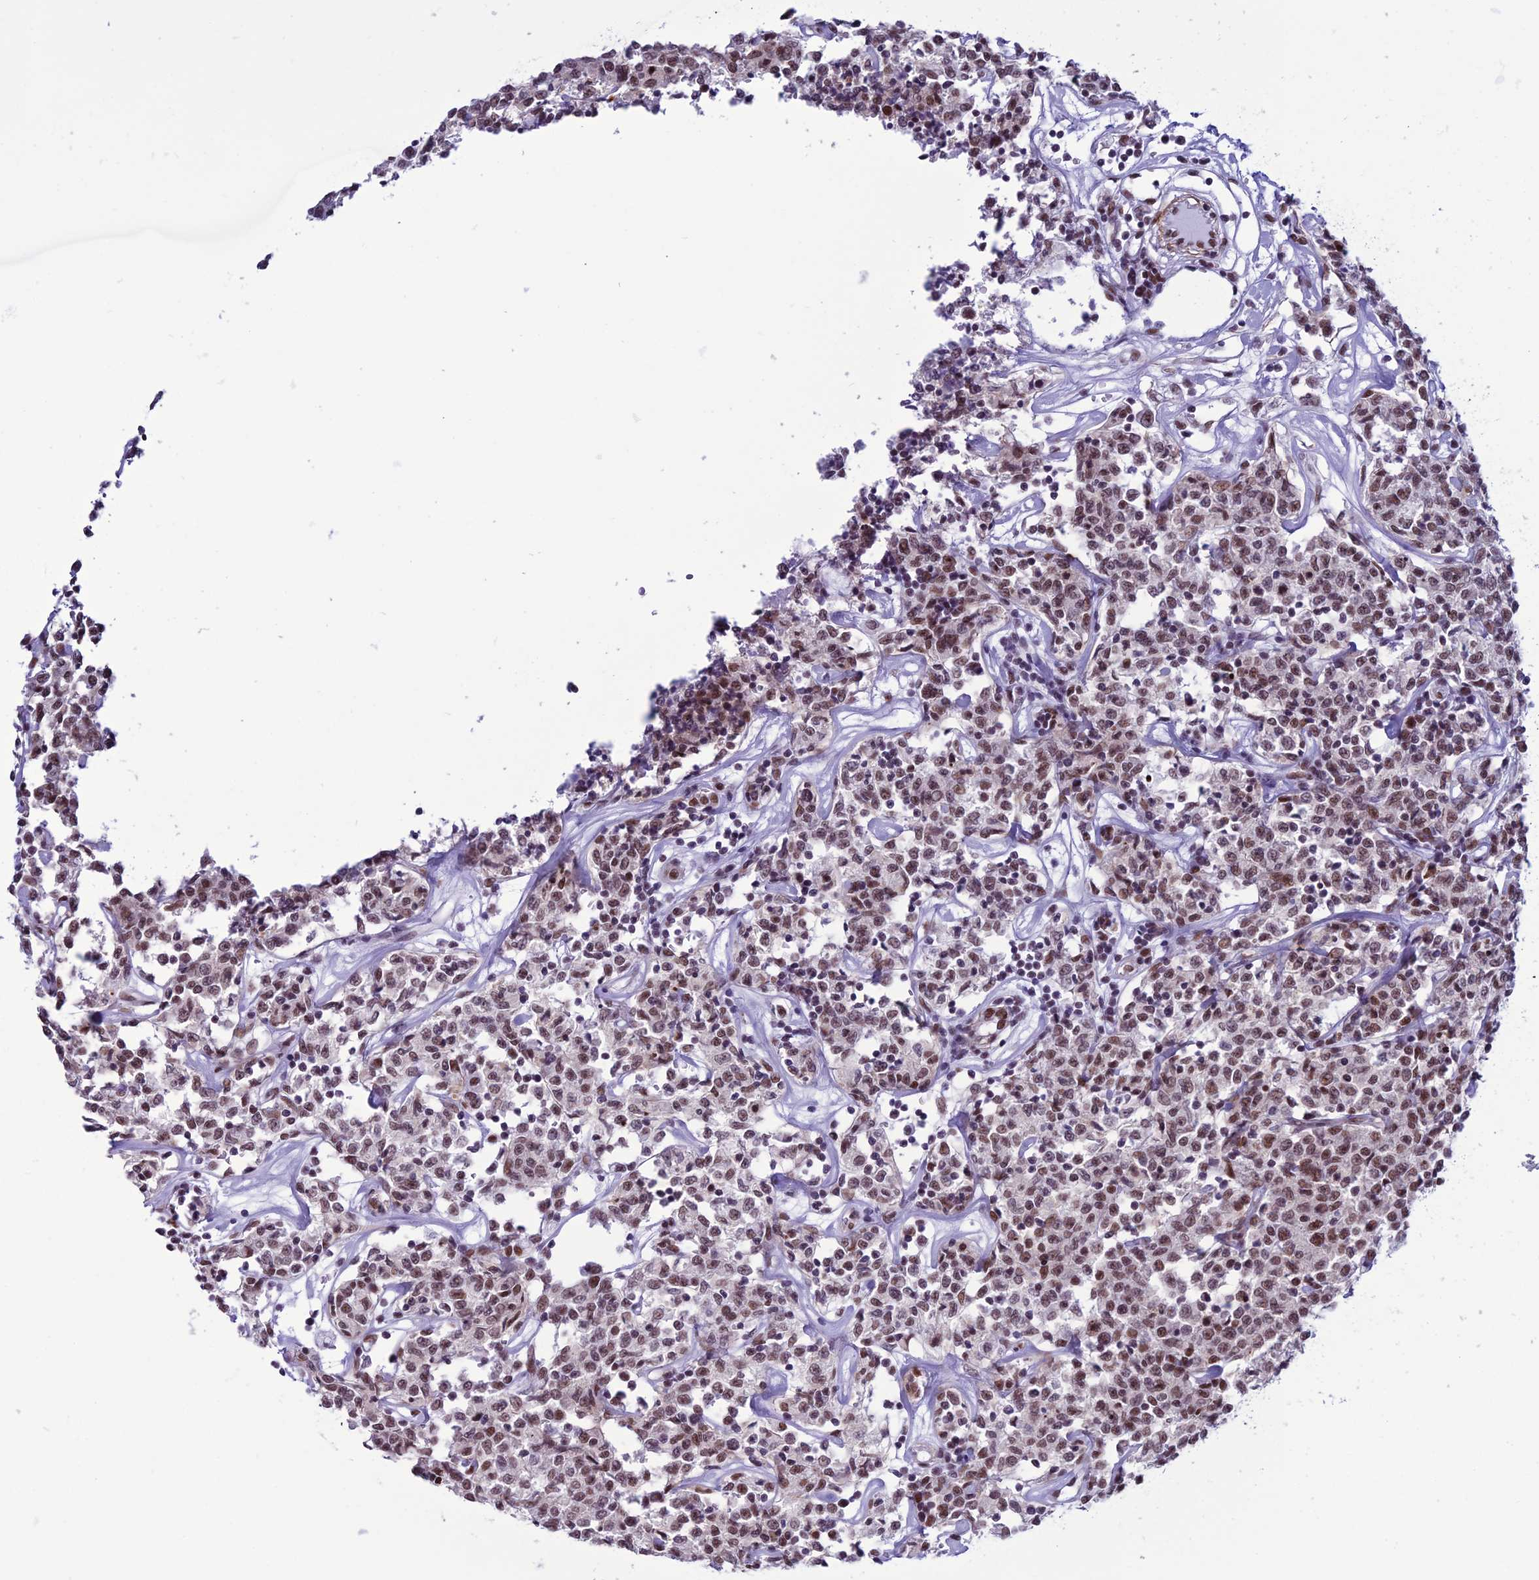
{"staining": {"intensity": "moderate", "quantity": ">75%", "location": "nuclear"}, "tissue": "lymphoma", "cell_type": "Tumor cells", "image_type": "cancer", "snomed": [{"axis": "morphology", "description": "Malignant lymphoma, non-Hodgkin's type, Low grade"}, {"axis": "topography", "description": "Small intestine"}], "caption": "Protein staining by immunohistochemistry (IHC) demonstrates moderate nuclear staining in about >75% of tumor cells in malignant lymphoma, non-Hodgkin's type (low-grade).", "gene": "U2AF1", "patient": {"sex": "female", "age": 59}}